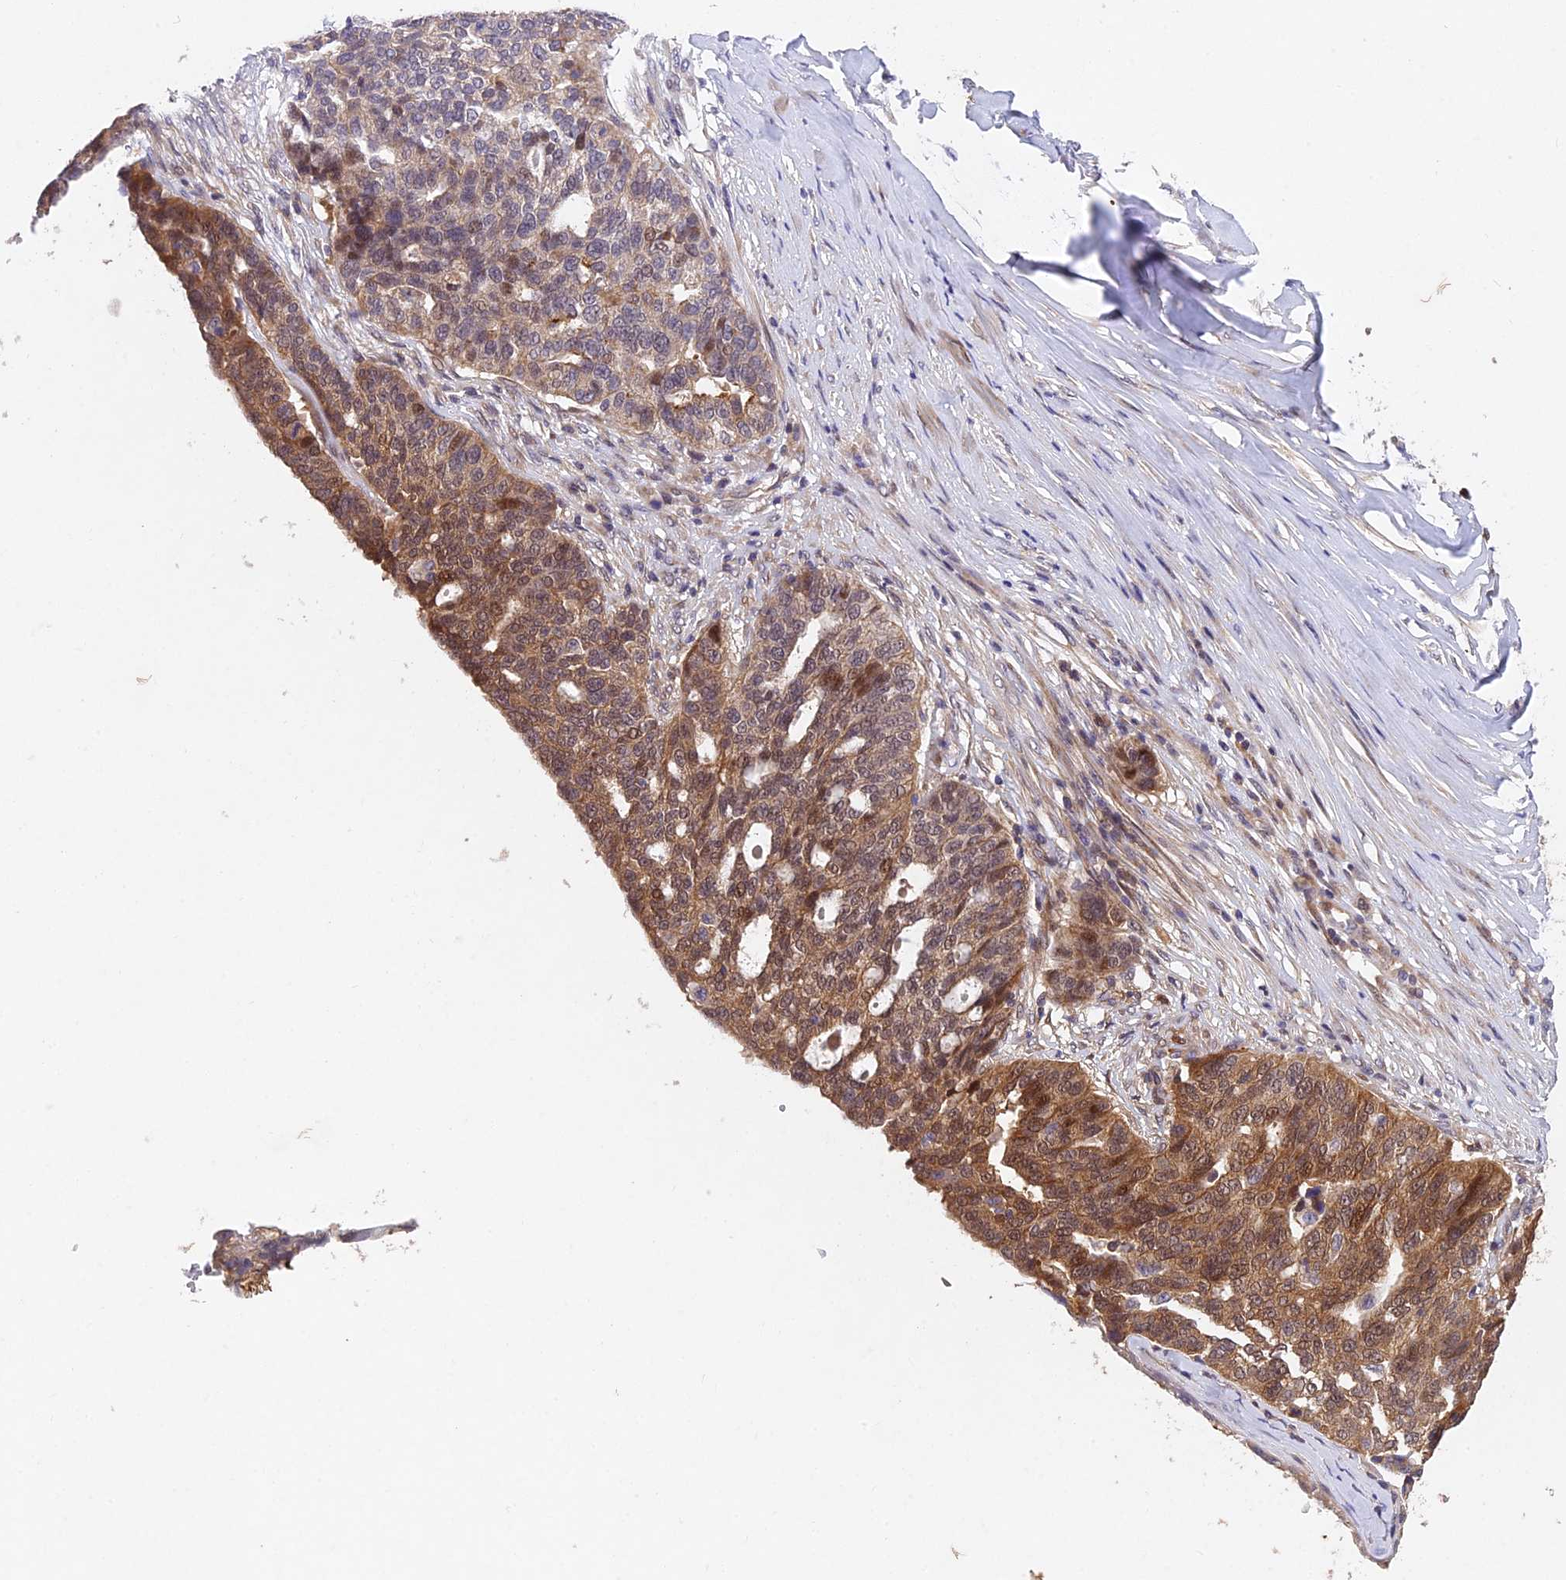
{"staining": {"intensity": "moderate", "quantity": ">75%", "location": "cytoplasmic/membranous,nuclear"}, "tissue": "ovarian cancer", "cell_type": "Tumor cells", "image_type": "cancer", "snomed": [{"axis": "morphology", "description": "Cystadenocarcinoma, serous, NOS"}, {"axis": "topography", "description": "Ovary"}], "caption": "DAB immunohistochemical staining of human ovarian serous cystadenocarcinoma displays moderate cytoplasmic/membranous and nuclear protein staining in approximately >75% of tumor cells.", "gene": "NSMCE1", "patient": {"sex": "female", "age": 59}}